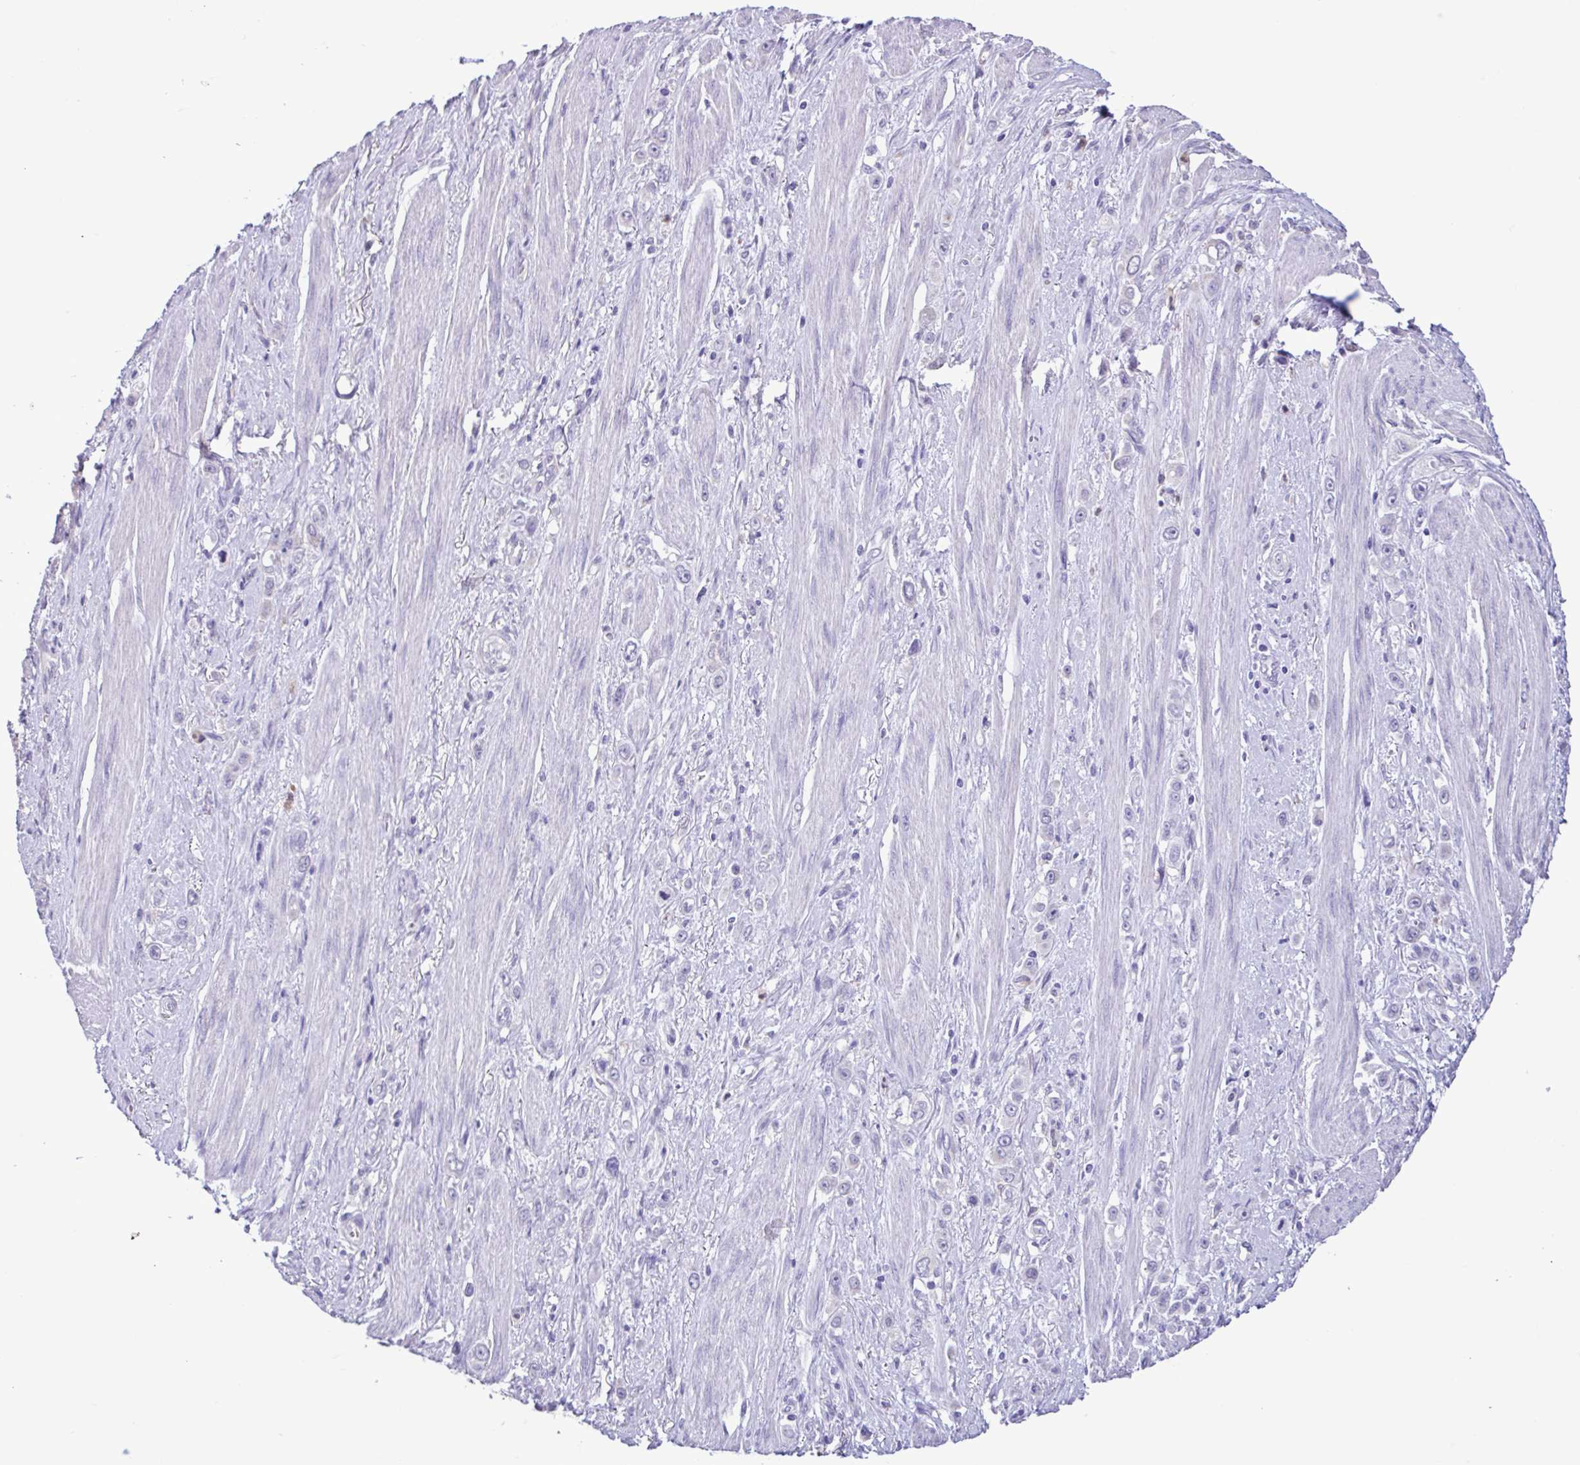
{"staining": {"intensity": "negative", "quantity": "none", "location": "none"}, "tissue": "stomach cancer", "cell_type": "Tumor cells", "image_type": "cancer", "snomed": [{"axis": "morphology", "description": "Adenocarcinoma, NOS"}, {"axis": "topography", "description": "Stomach, upper"}], "caption": "Stomach cancer stained for a protein using immunohistochemistry displays no staining tumor cells.", "gene": "CBY2", "patient": {"sex": "male", "age": 75}}